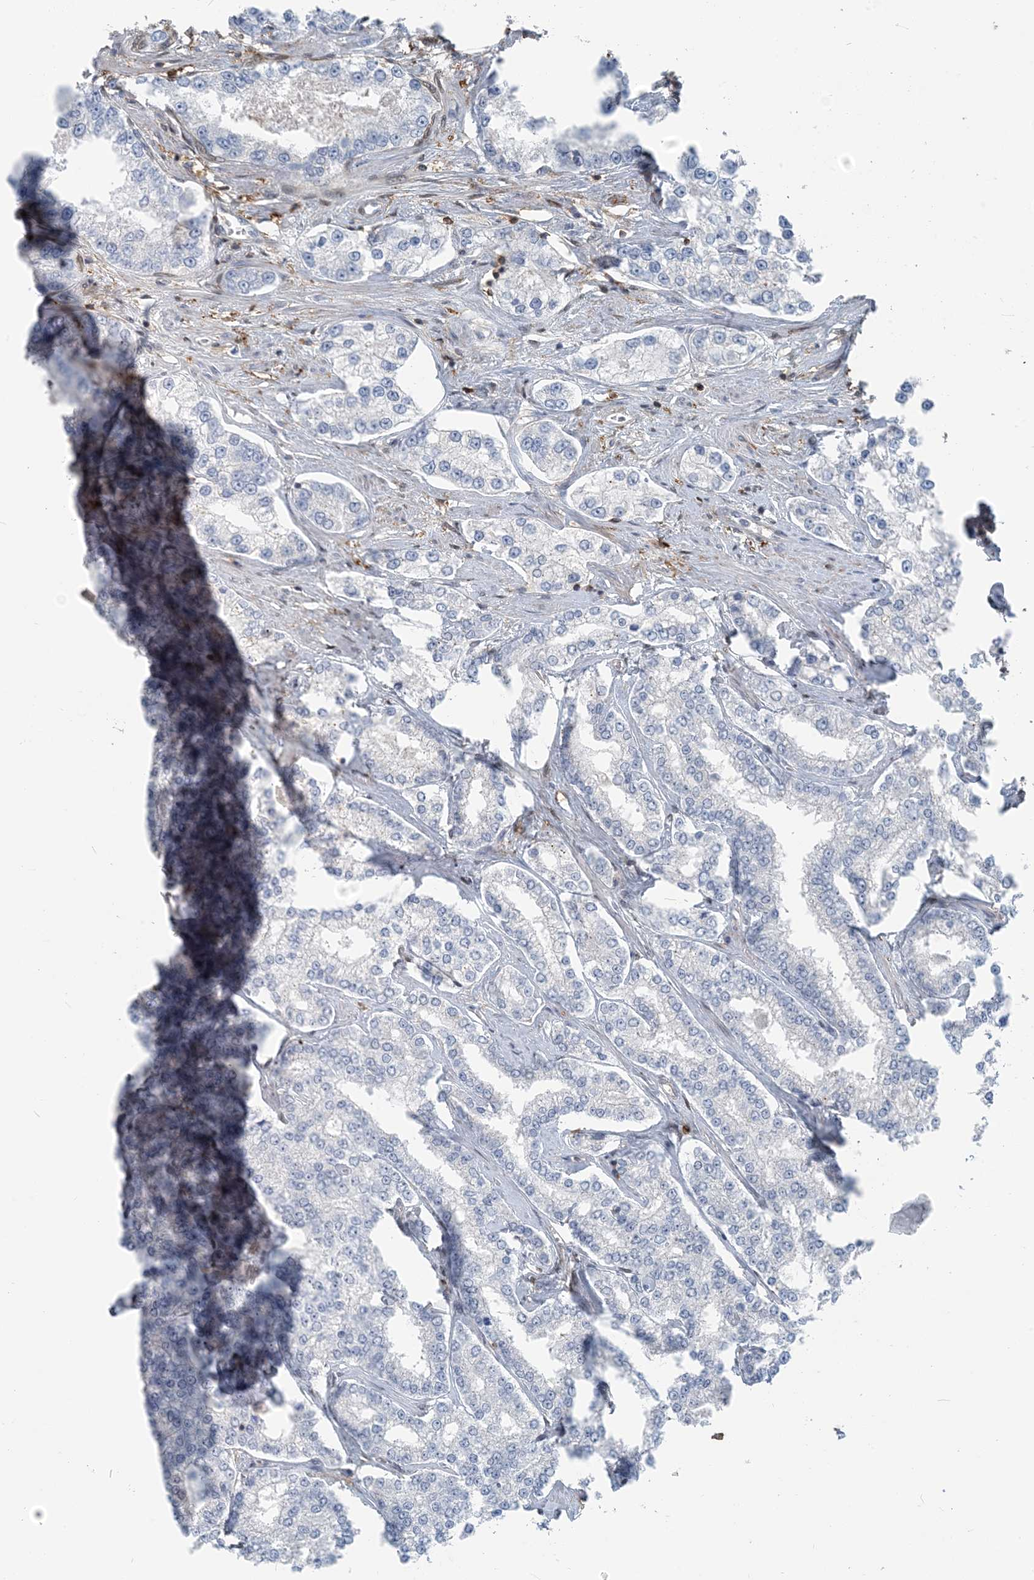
{"staining": {"intensity": "negative", "quantity": "none", "location": "none"}, "tissue": "prostate cancer", "cell_type": "Tumor cells", "image_type": "cancer", "snomed": [{"axis": "morphology", "description": "Normal tissue, NOS"}, {"axis": "morphology", "description": "Adenocarcinoma, High grade"}, {"axis": "topography", "description": "Prostate"}], "caption": "Tumor cells are negative for brown protein staining in prostate adenocarcinoma (high-grade). Brightfield microscopy of immunohistochemistry (IHC) stained with DAB (3,3'-diaminobenzidine) (brown) and hematoxylin (blue), captured at high magnification.", "gene": "ZC3H12A", "patient": {"sex": "male", "age": 83}}